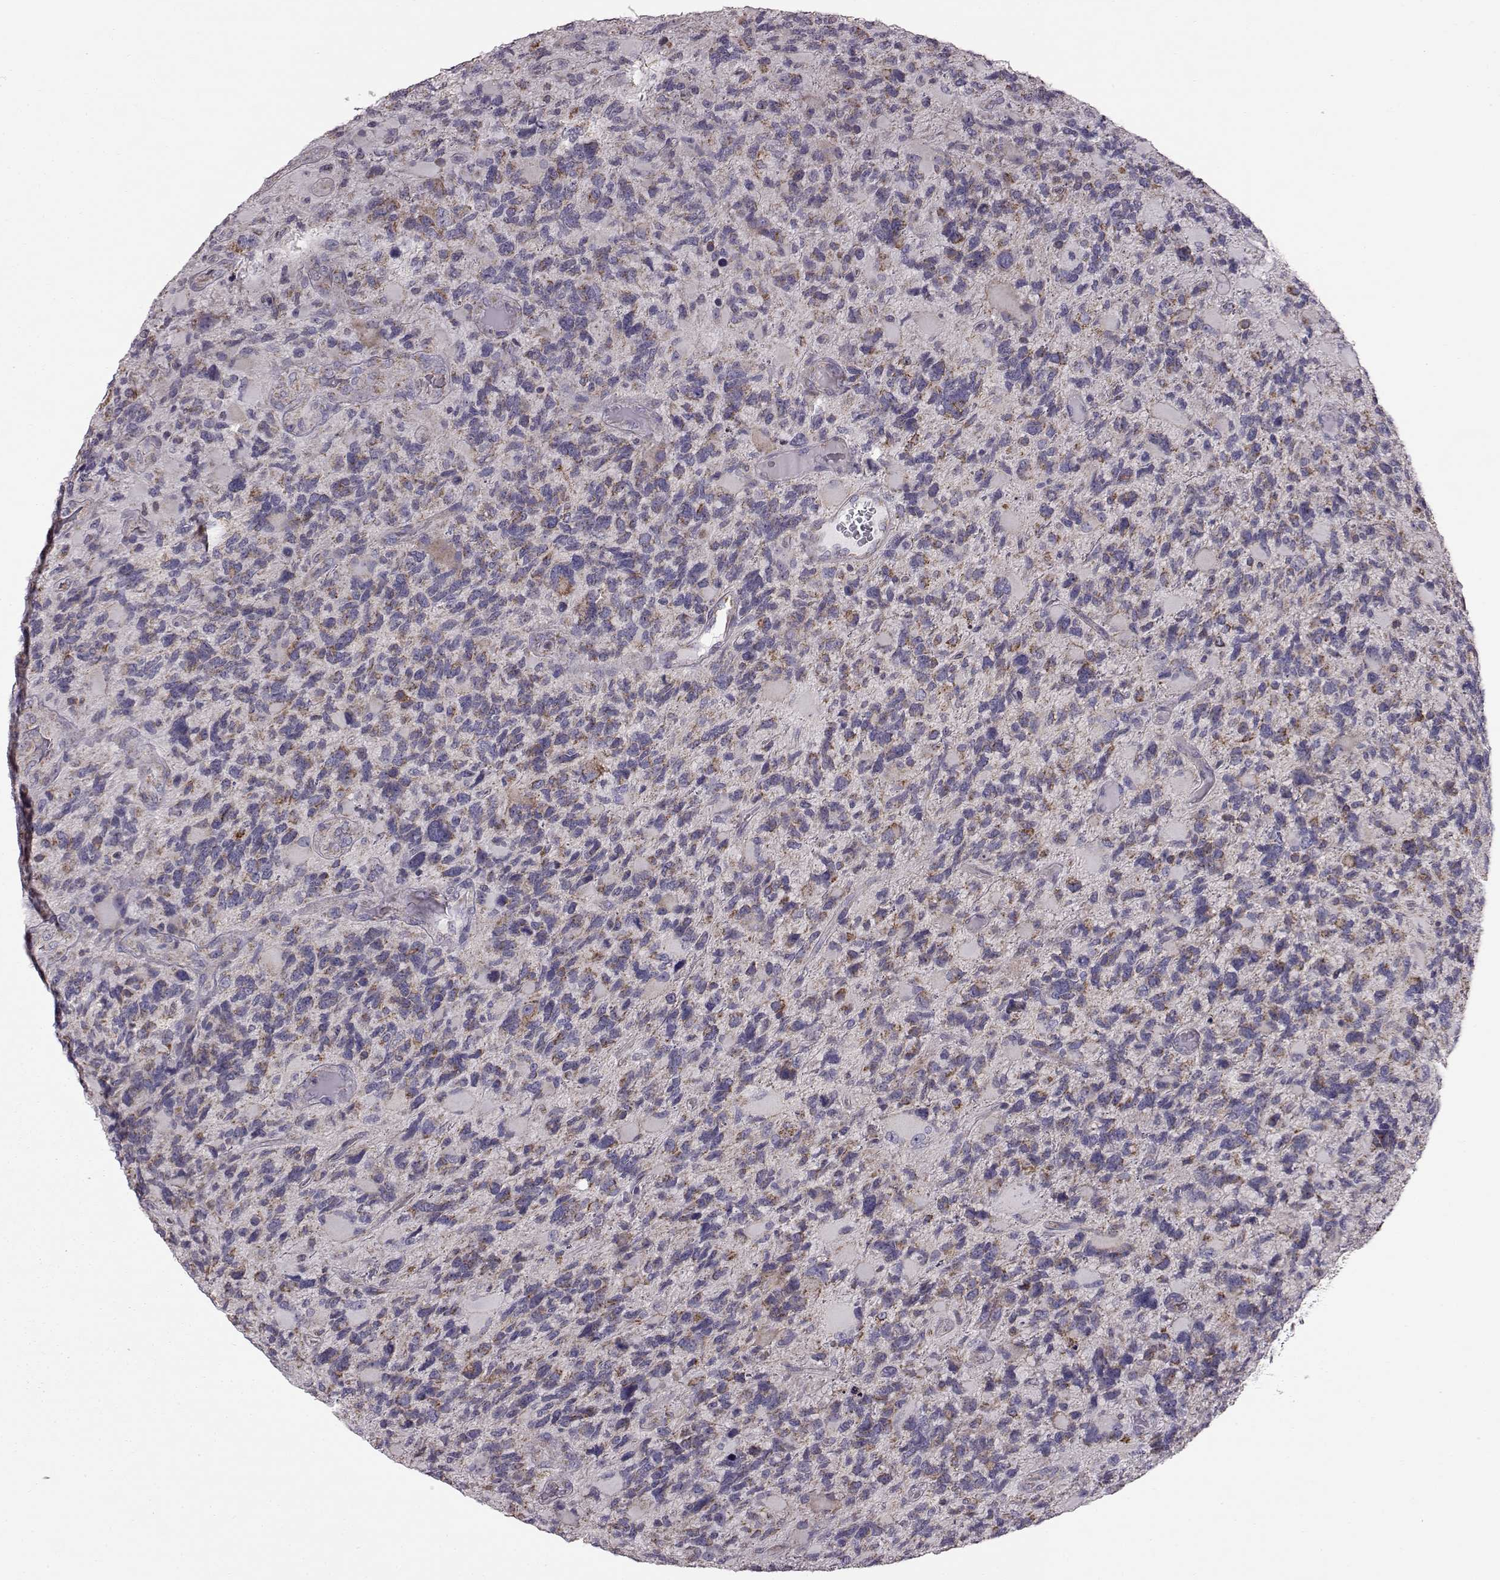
{"staining": {"intensity": "moderate", "quantity": "<25%", "location": "cytoplasmic/membranous"}, "tissue": "glioma", "cell_type": "Tumor cells", "image_type": "cancer", "snomed": [{"axis": "morphology", "description": "Glioma, malignant, High grade"}, {"axis": "topography", "description": "Brain"}], "caption": "Tumor cells display moderate cytoplasmic/membranous positivity in approximately <25% of cells in malignant glioma (high-grade).", "gene": "FAM8A1", "patient": {"sex": "female", "age": 71}}